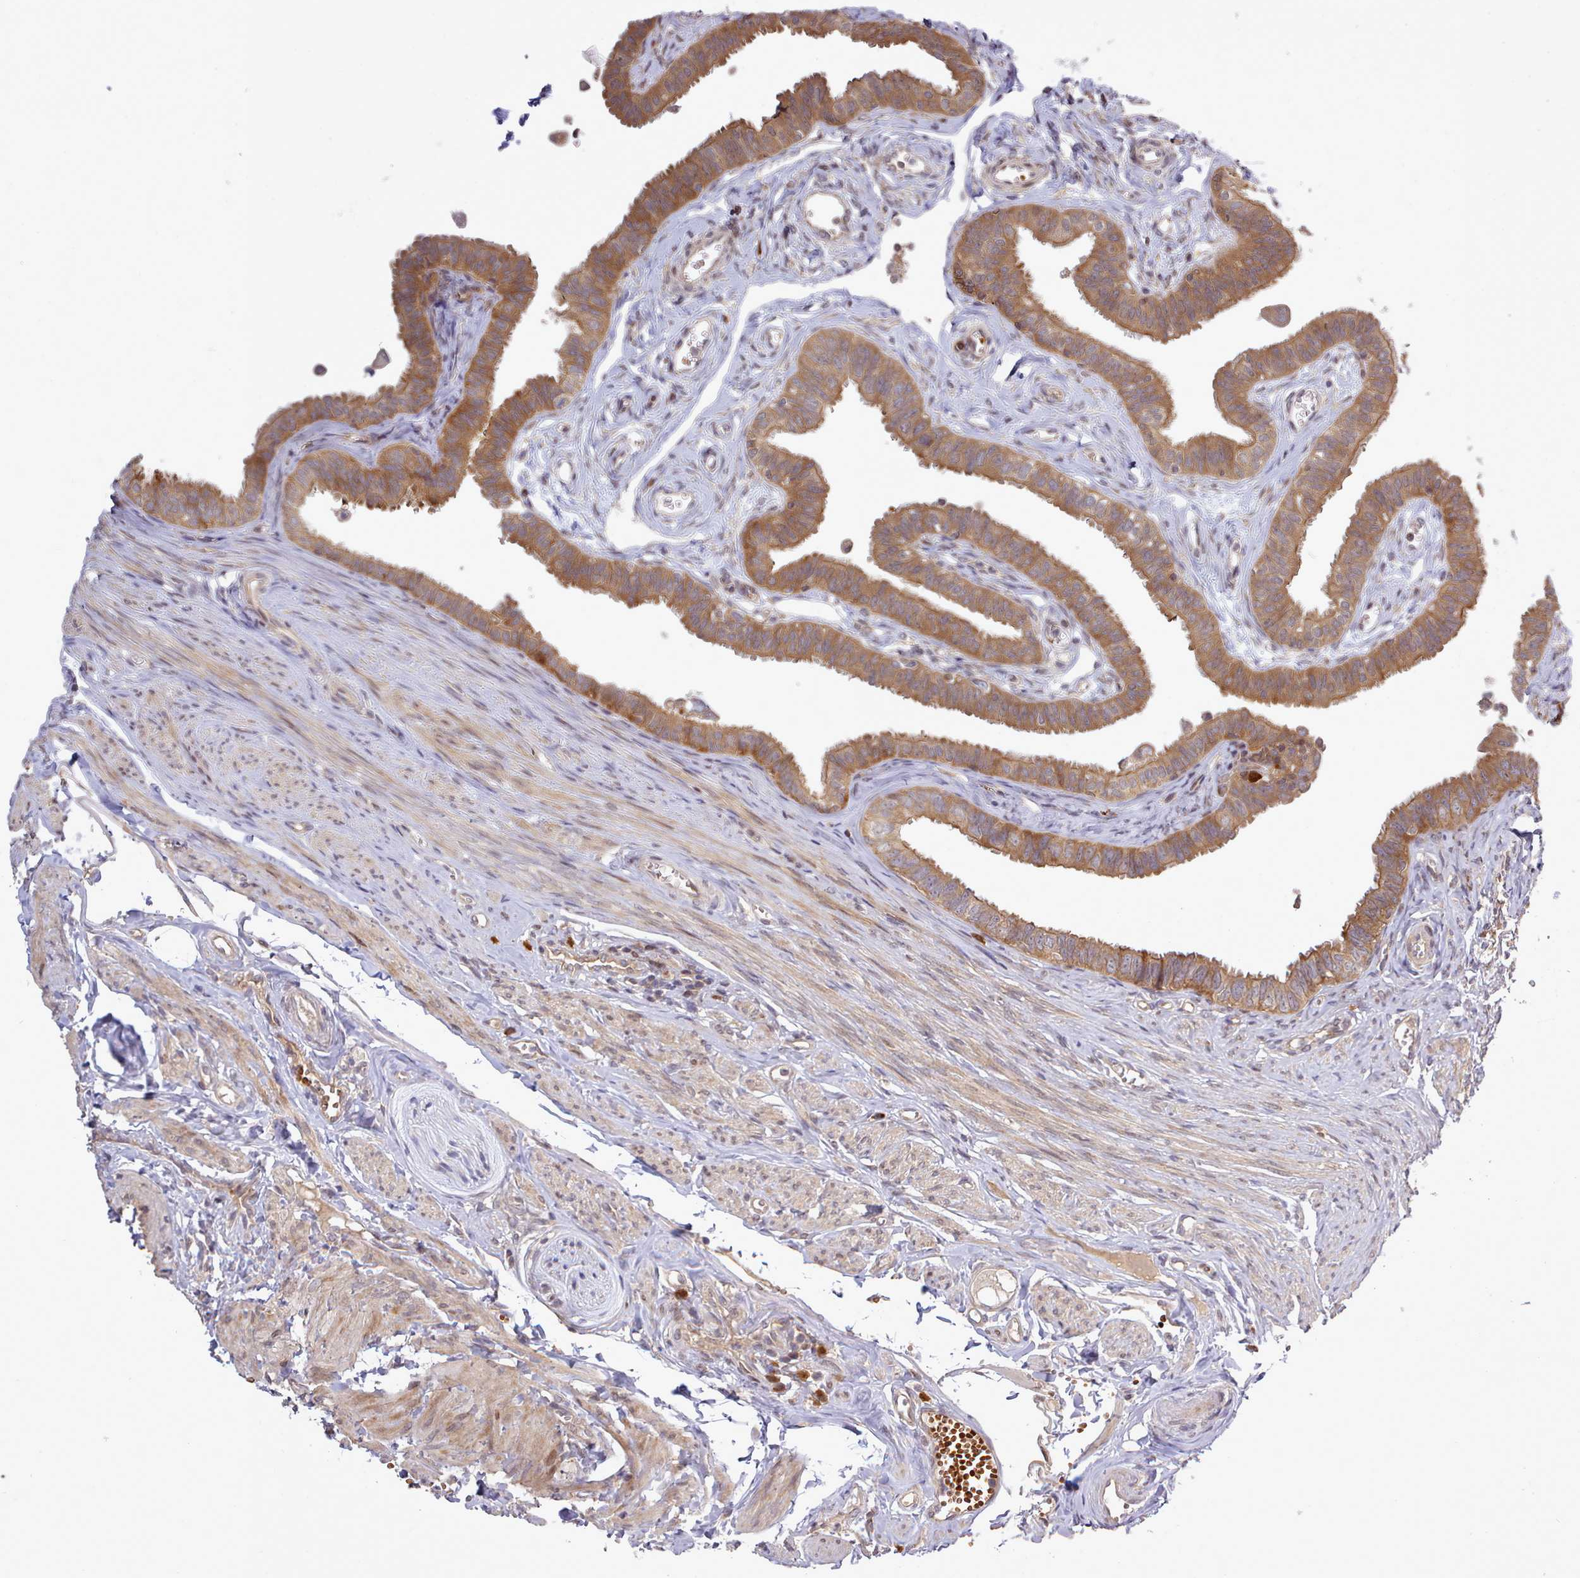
{"staining": {"intensity": "moderate", "quantity": ">75%", "location": "cytoplasmic/membranous"}, "tissue": "fallopian tube", "cell_type": "Glandular cells", "image_type": "normal", "snomed": [{"axis": "morphology", "description": "Normal tissue, NOS"}, {"axis": "morphology", "description": "Carcinoma, NOS"}, {"axis": "topography", "description": "Fallopian tube"}, {"axis": "topography", "description": "Ovary"}], "caption": "Approximately >75% of glandular cells in benign fallopian tube show moderate cytoplasmic/membranous protein staining as visualized by brown immunohistochemical staining.", "gene": "UBE2G1", "patient": {"sex": "female", "age": 59}}